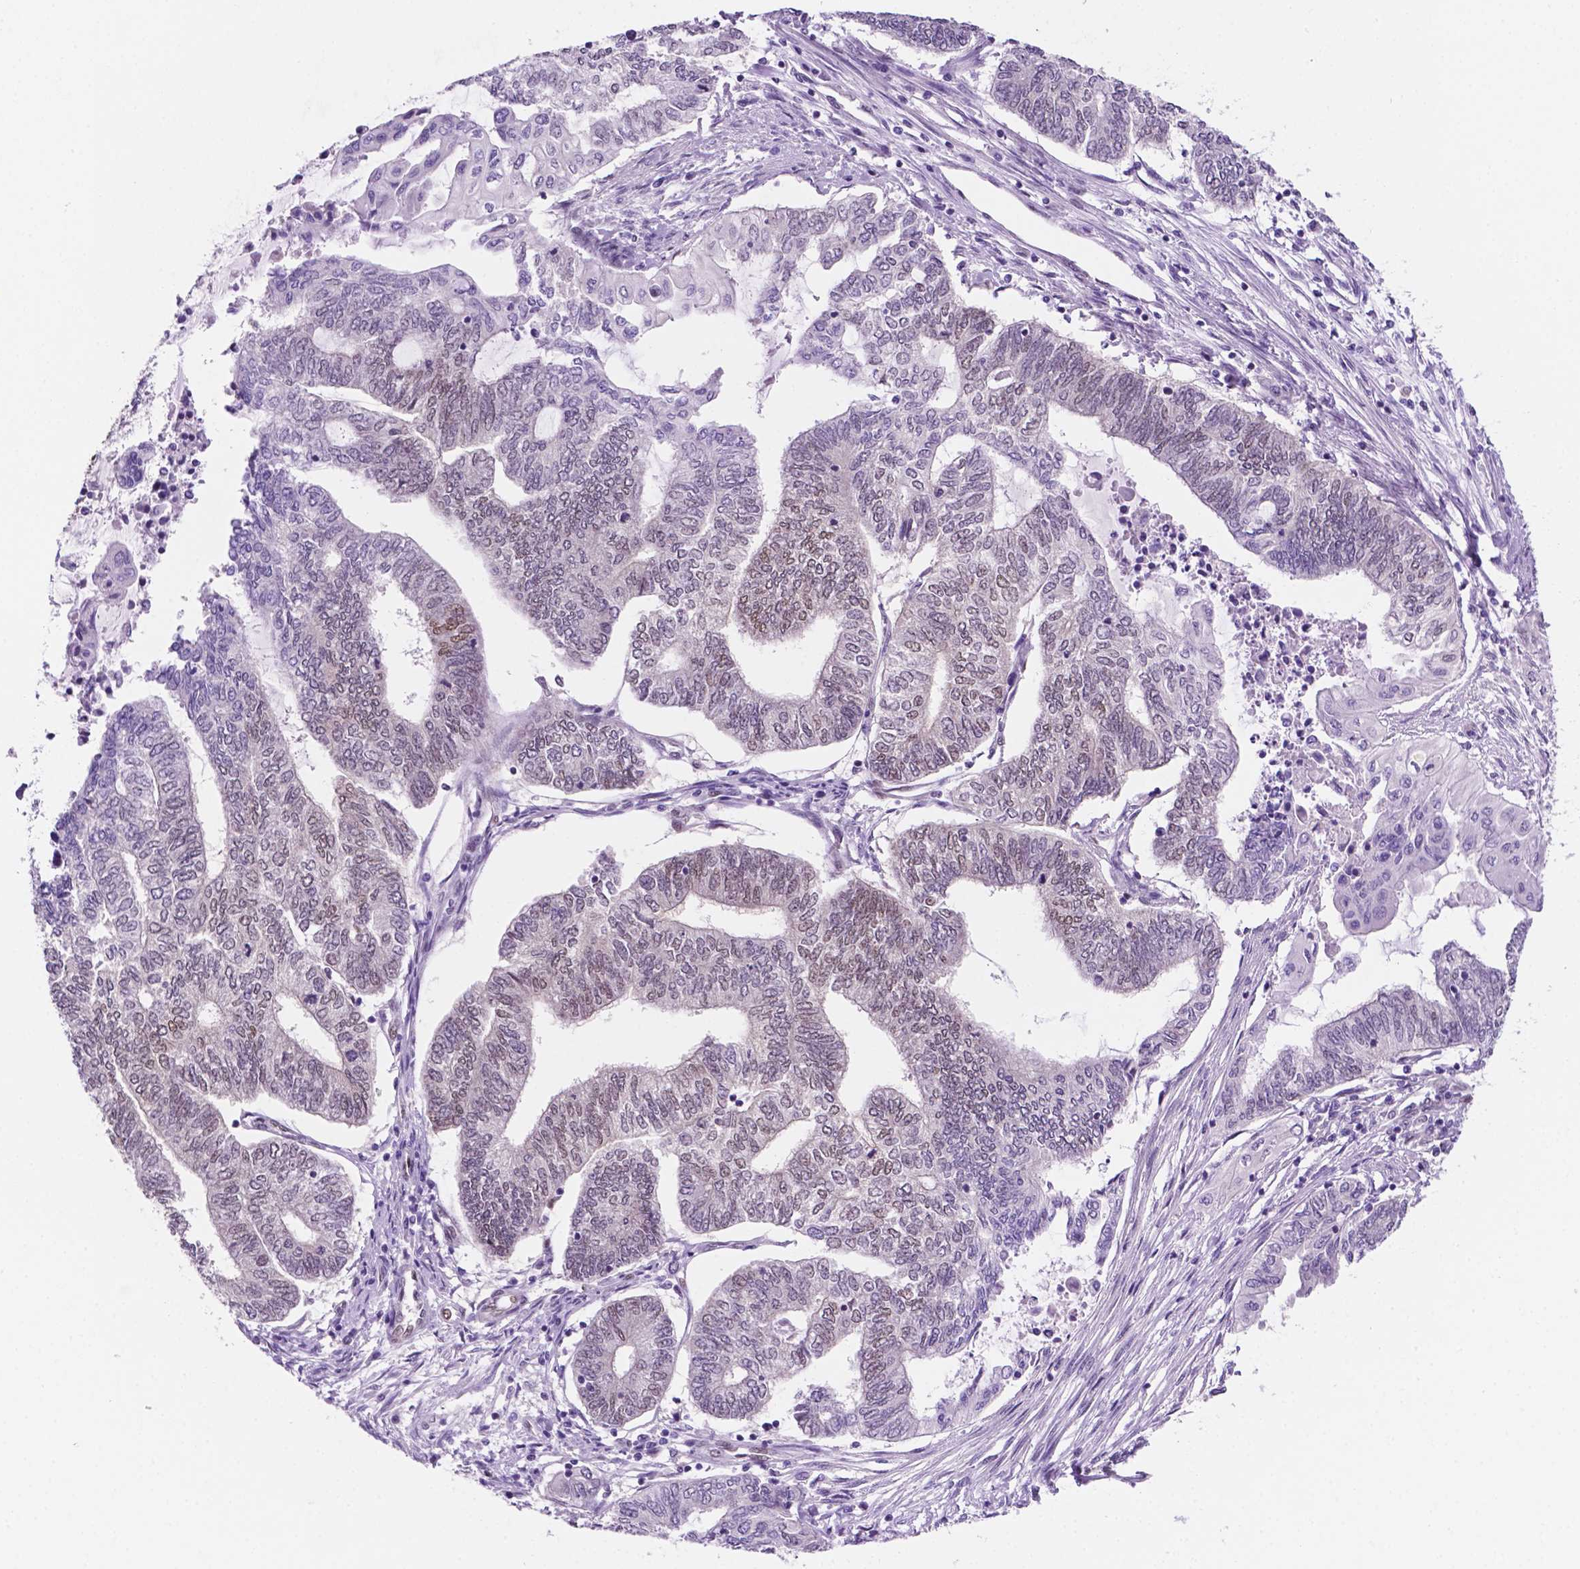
{"staining": {"intensity": "weak", "quantity": "<25%", "location": "nuclear"}, "tissue": "endometrial cancer", "cell_type": "Tumor cells", "image_type": "cancer", "snomed": [{"axis": "morphology", "description": "Adenocarcinoma, NOS"}, {"axis": "topography", "description": "Uterus"}, {"axis": "topography", "description": "Endometrium"}], "caption": "Endometrial adenocarcinoma was stained to show a protein in brown. There is no significant expression in tumor cells.", "gene": "ERF", "patient": {"sex": "female", "age": 70}}